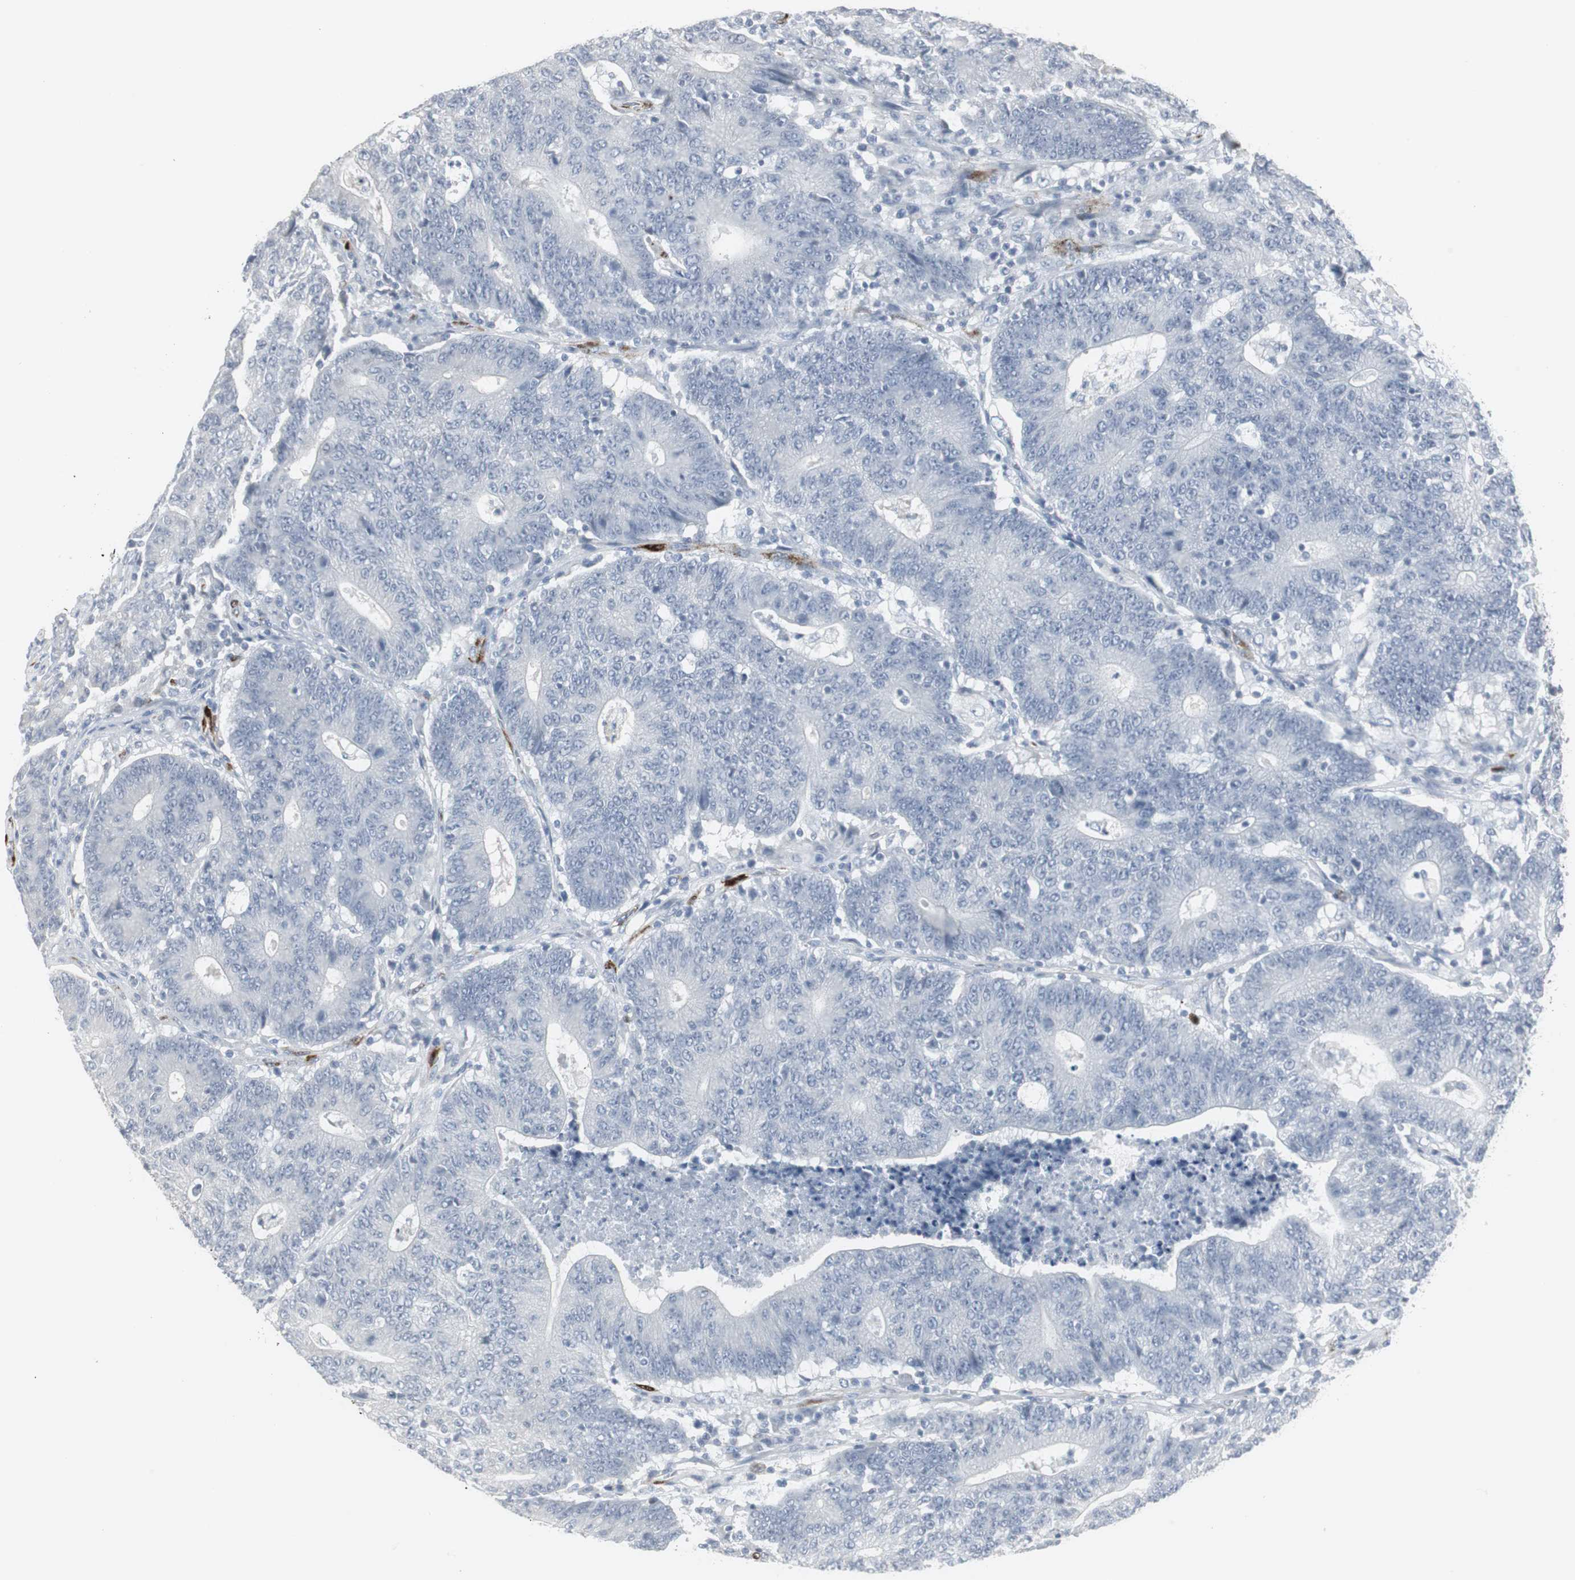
{"staining": {"intensity": "negative", "quantity": "none", "location": "none"}, "tissue": "colorectal cancer", "cell_type": "Tumor cells", "image_type": "cancer", "snomed": [{"axis": "morphology", "description": "Normal tissue, NOS"}, {"axis": "morphology", "description": "Adenocarcinoma, NOS"}, {"axis": "topography", "description": "Colon"}], "caption": "Protein analysis of colorectal cancer (adenocarcinoma) demonstrates no significant expression in tumor cells. (DAB (3,3'-diaminobenzidine) immunohistochemistry (IHC) visualized using brightfield microscopy, high magnification).", "gene": "PPP1R14A", "patient": {"sex": "female", "age": 75}}